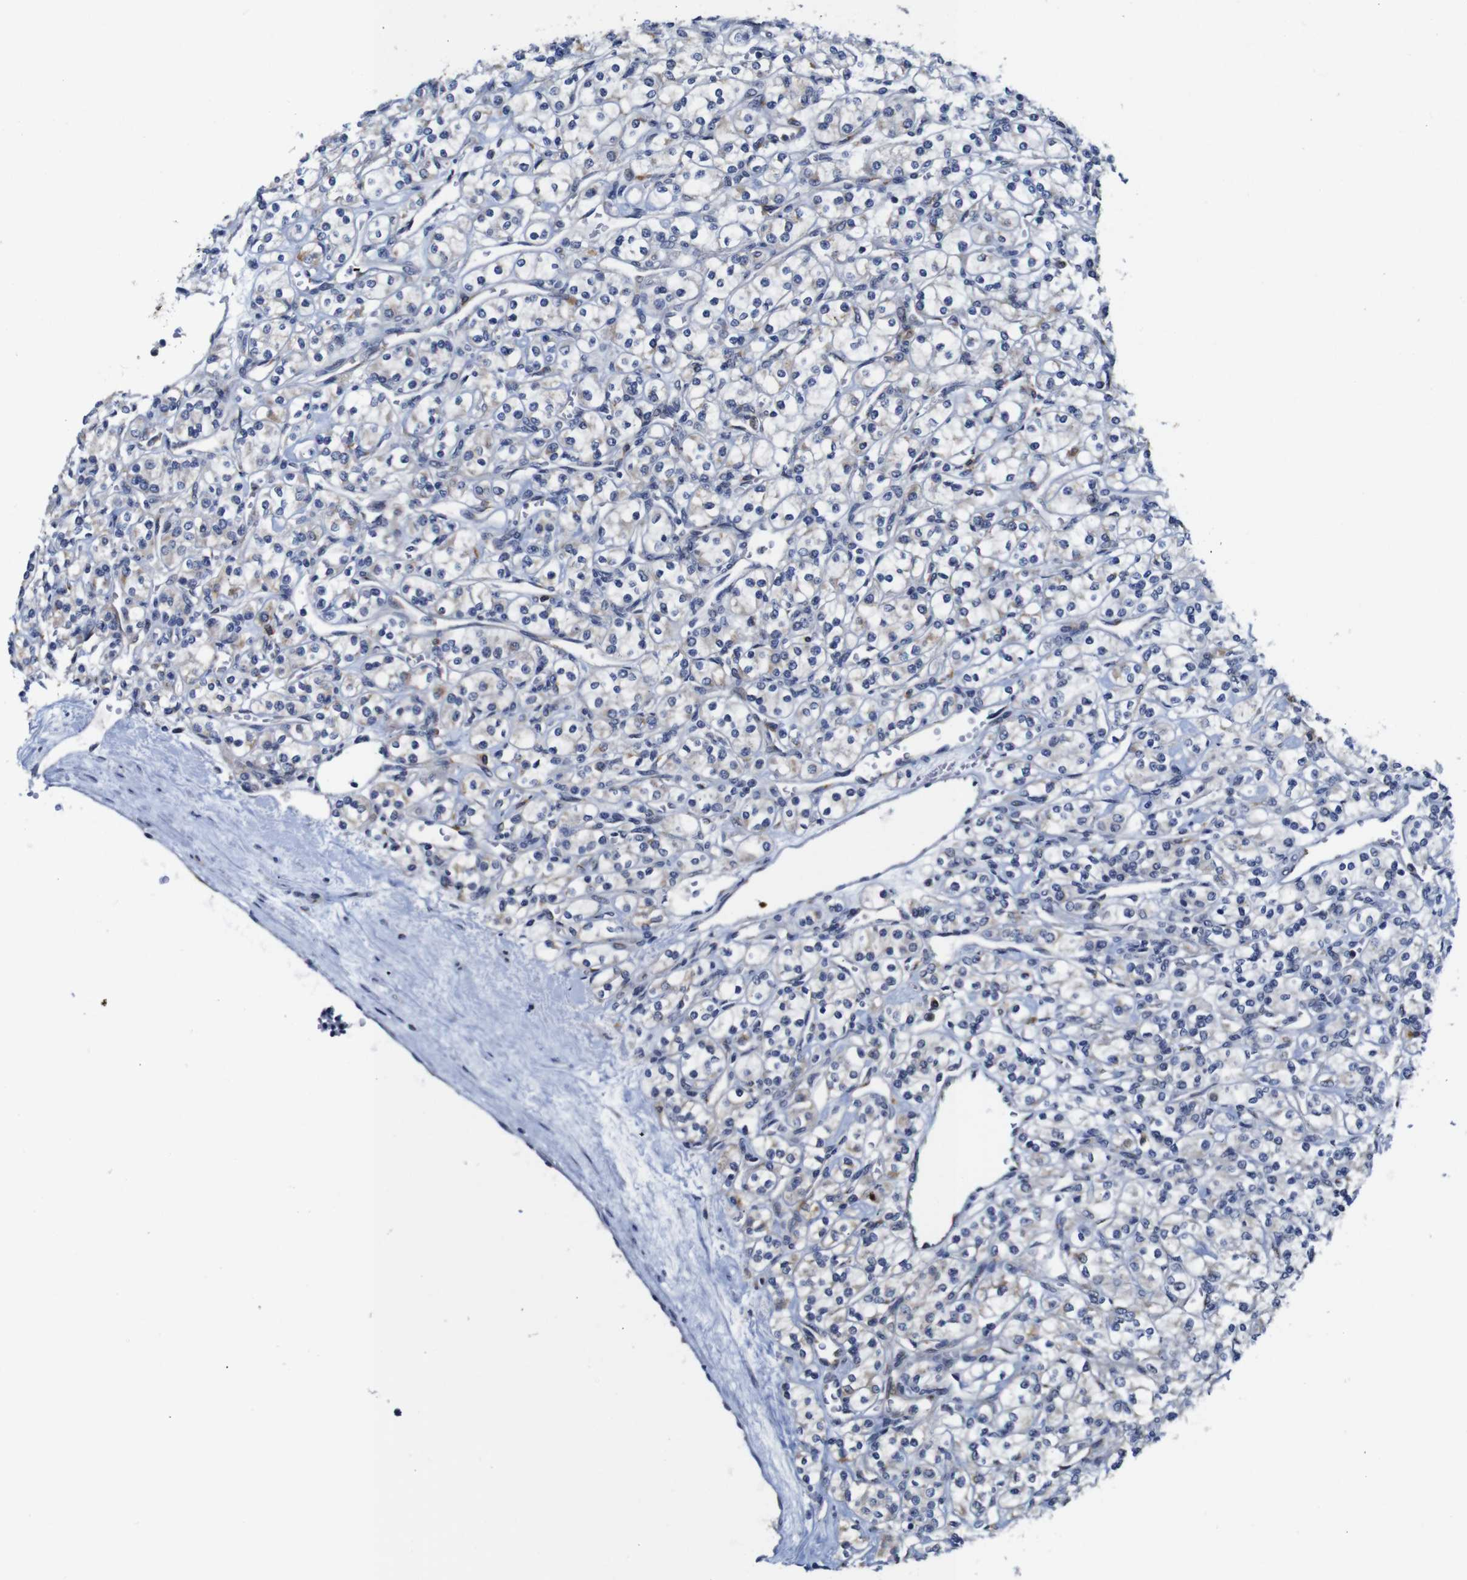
{"staining": {"intensity": "weak", "quantity": "<25%", "location": "cytoplasmic/membranous"}, "tissue": "renal cancer", "cell_type": "Tumor cells", "image_type": "cancer", "snomed": [{"axis": "morphology", "description": "Adenocarcinoma, NOS"}, {"axis": "topography", "description": "Kidney"}], "caption": "IHC photomicrograph of neoplastic tissue: renal adenocarcinoma stained with DAB reveals no significant protein positivity in tumor cells.", "gene": "FURIN", "patient": {"sex": "male", "age": 77}}